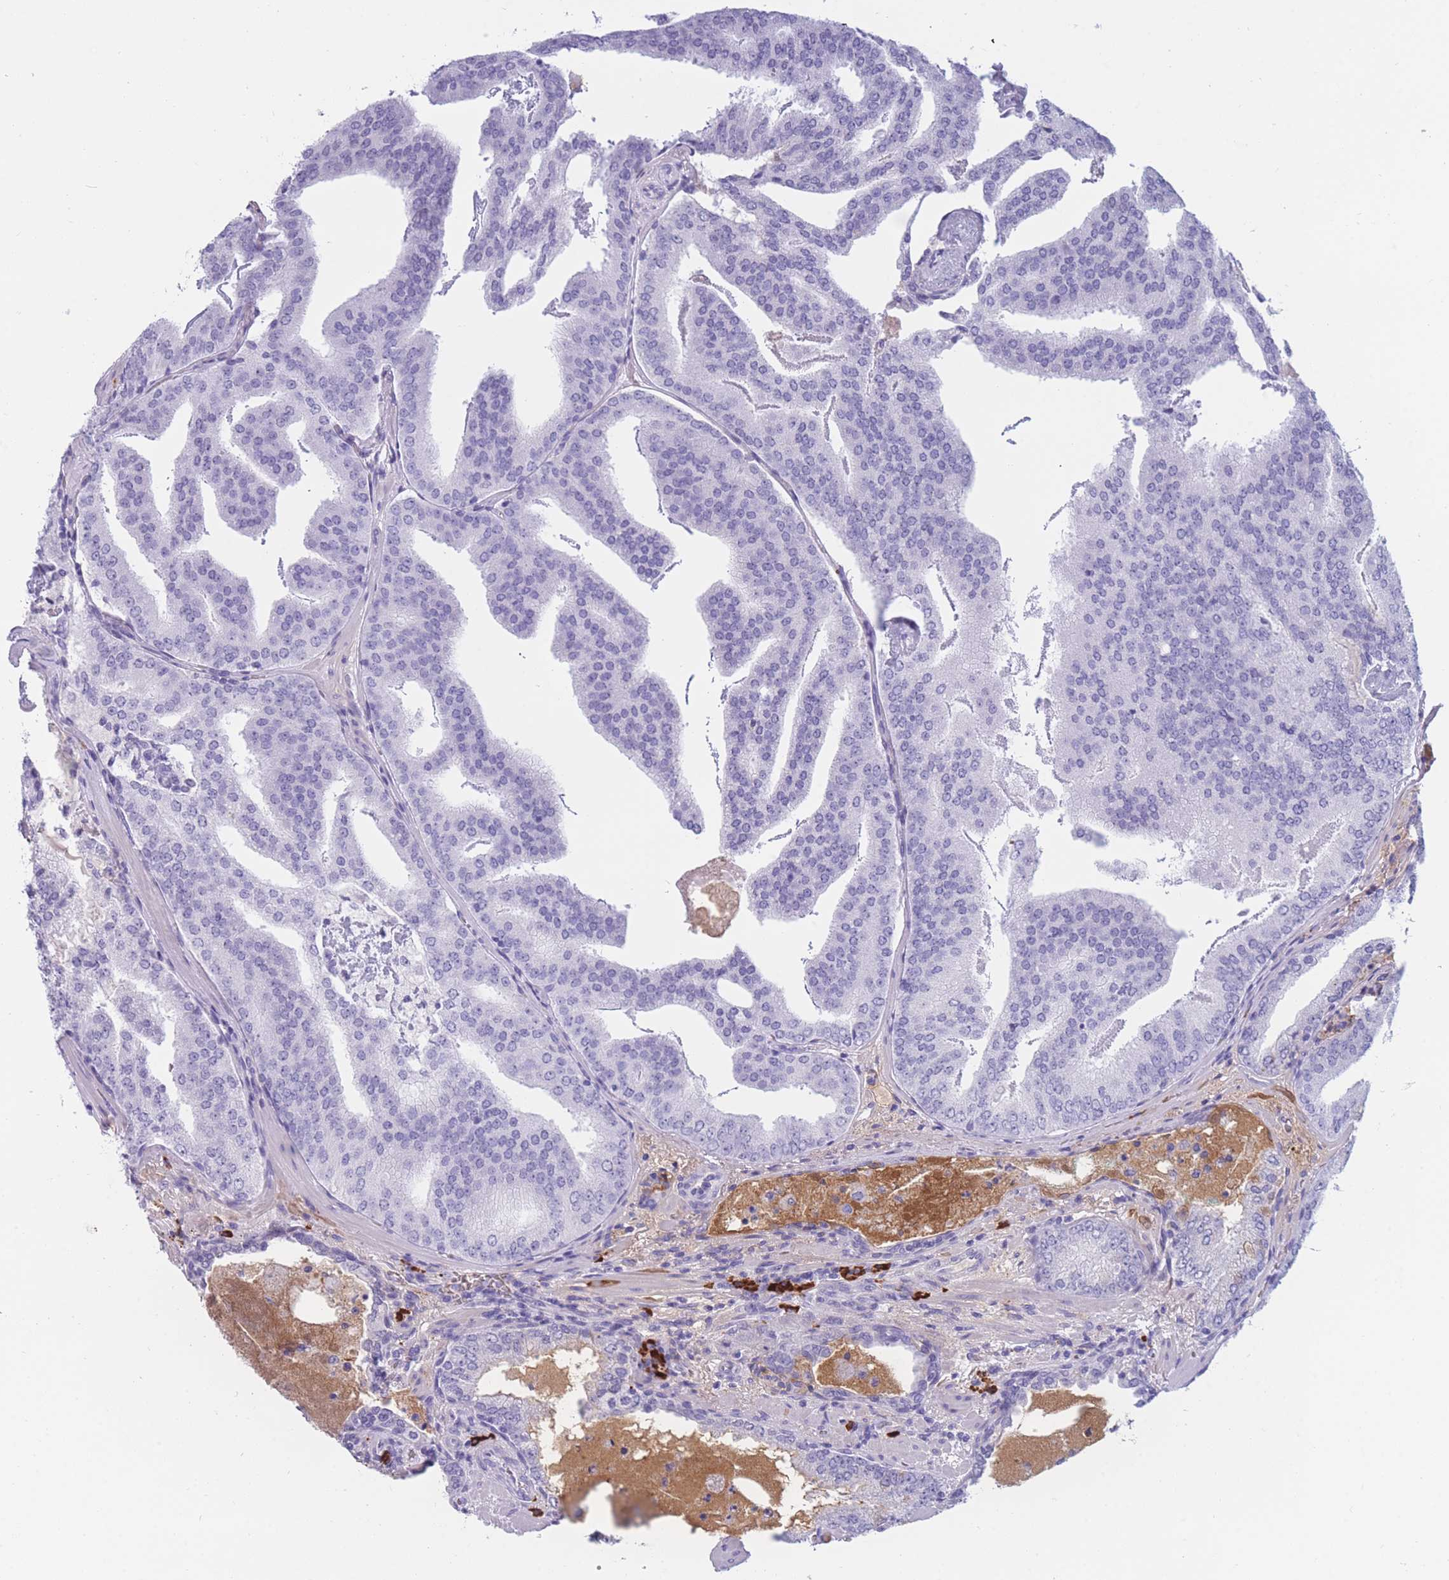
{"staining": {"intensity": "negative", "quantity": "none", "location": "none"}, "tissue": "prostate cancer", "cell_type": "Tumor cells", "image_type": "cancer", "snomed": [{"axis": "morphology", "description": "Adenocarcinoma, High grade"}, {"axis": "topography", "description": "Prostate"}], "caption": "High power microscopy photomicrograph of an IHC histopathology image of prostate adenocarcinoma (high-grade), revealing no significant positivity in tumor cells.", "gene": "TNFSF11", "patient": {"sex": "male", "age": 68}}